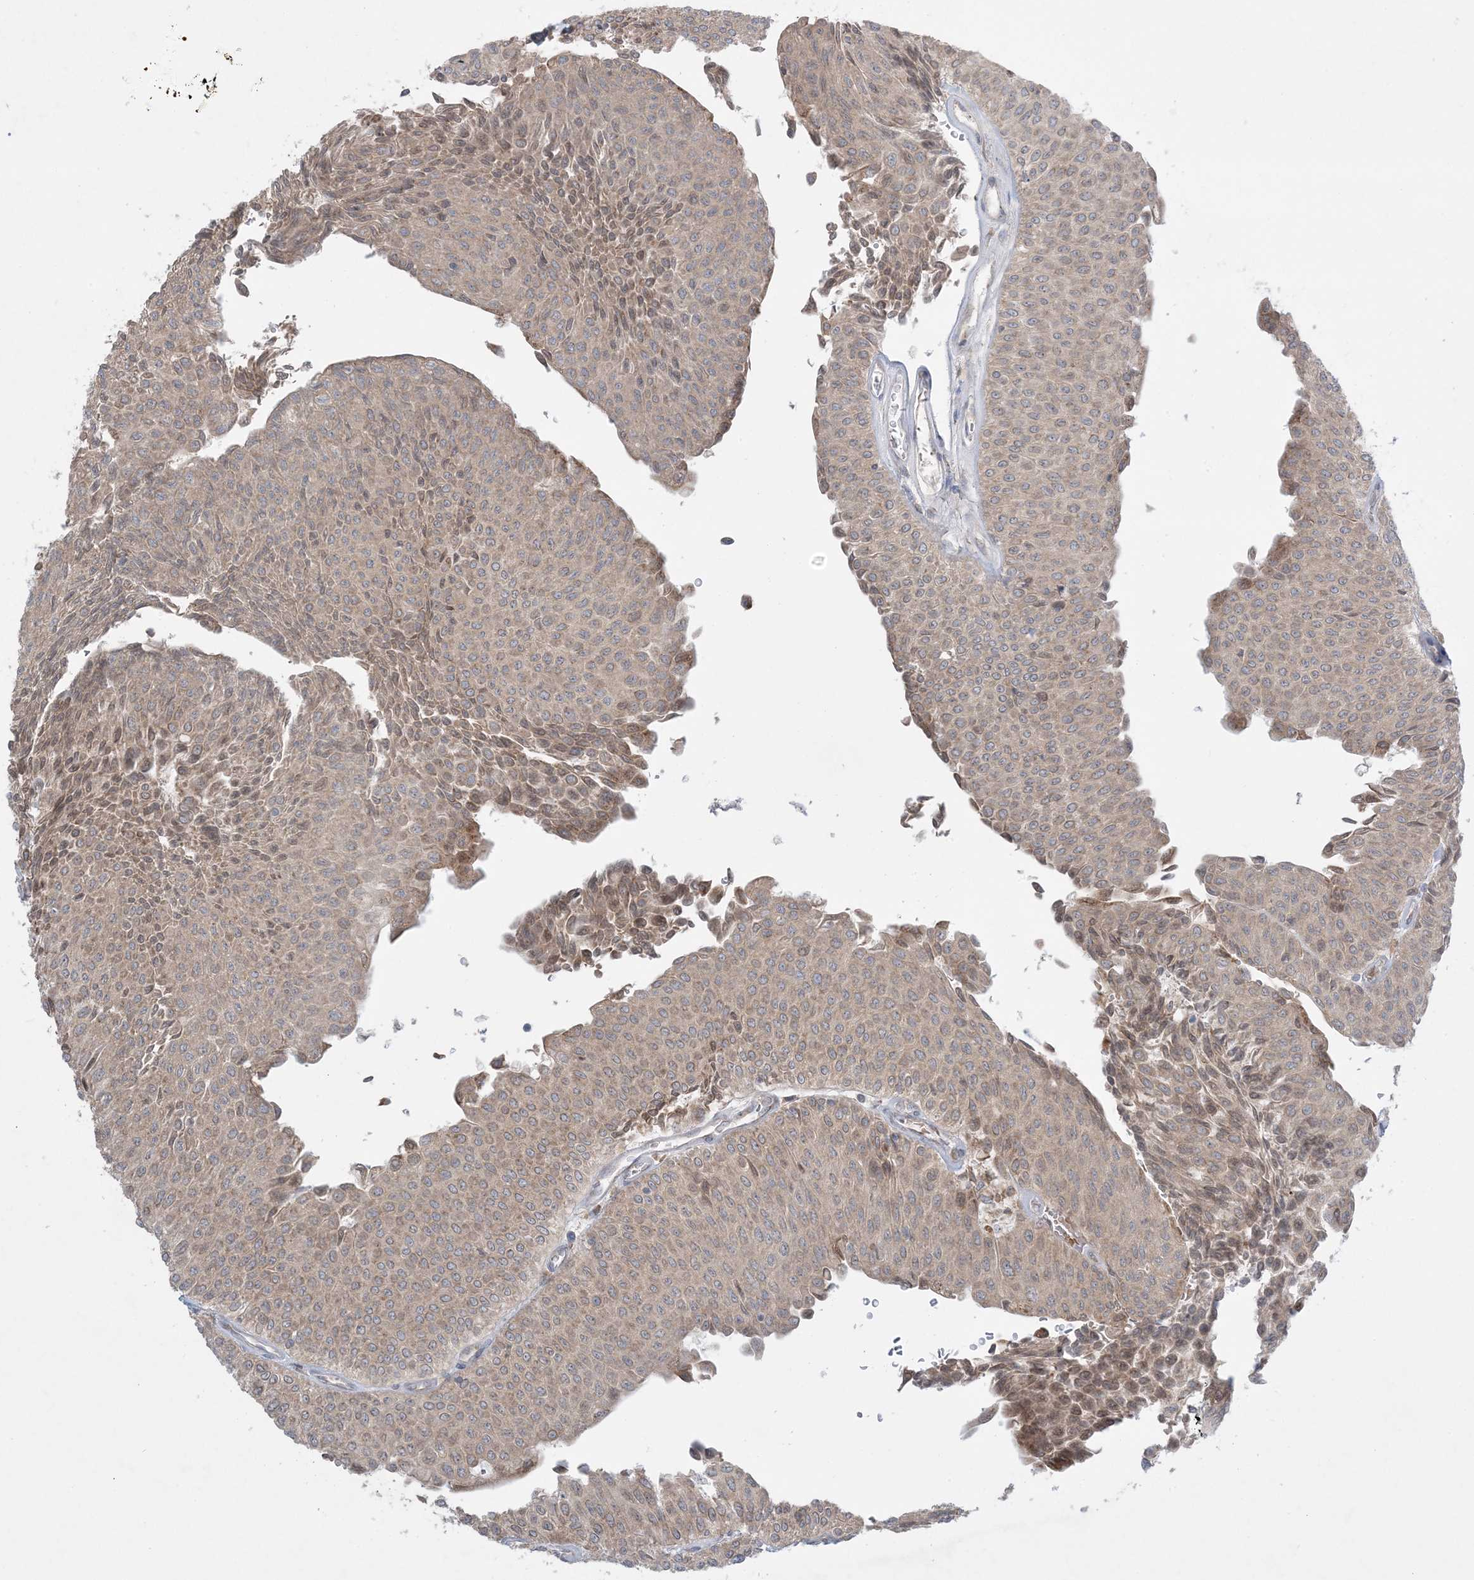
{"staining": {"intensity": "moderate", "quantity": ">75%", "location": "cytoplasmic/membranous"}, "tissue": "urothelial cancer", "cell_type": "Tumor cells", "image_type": "cancer", "snomed": [{"axis": "morphology", "description": "Urothelial carcinoma, Low grade"}, {"axis": "topography", "description": "Urinary bladder"}], "caption": "Immunohistochemical staining of urothelial cancer exhibits medium levels of moderate cytoplasmic/membranous protein expression in about >75% of tumor cells.", "gene": "MMGT1", "patient": {"sex": "male", "age": 78}}